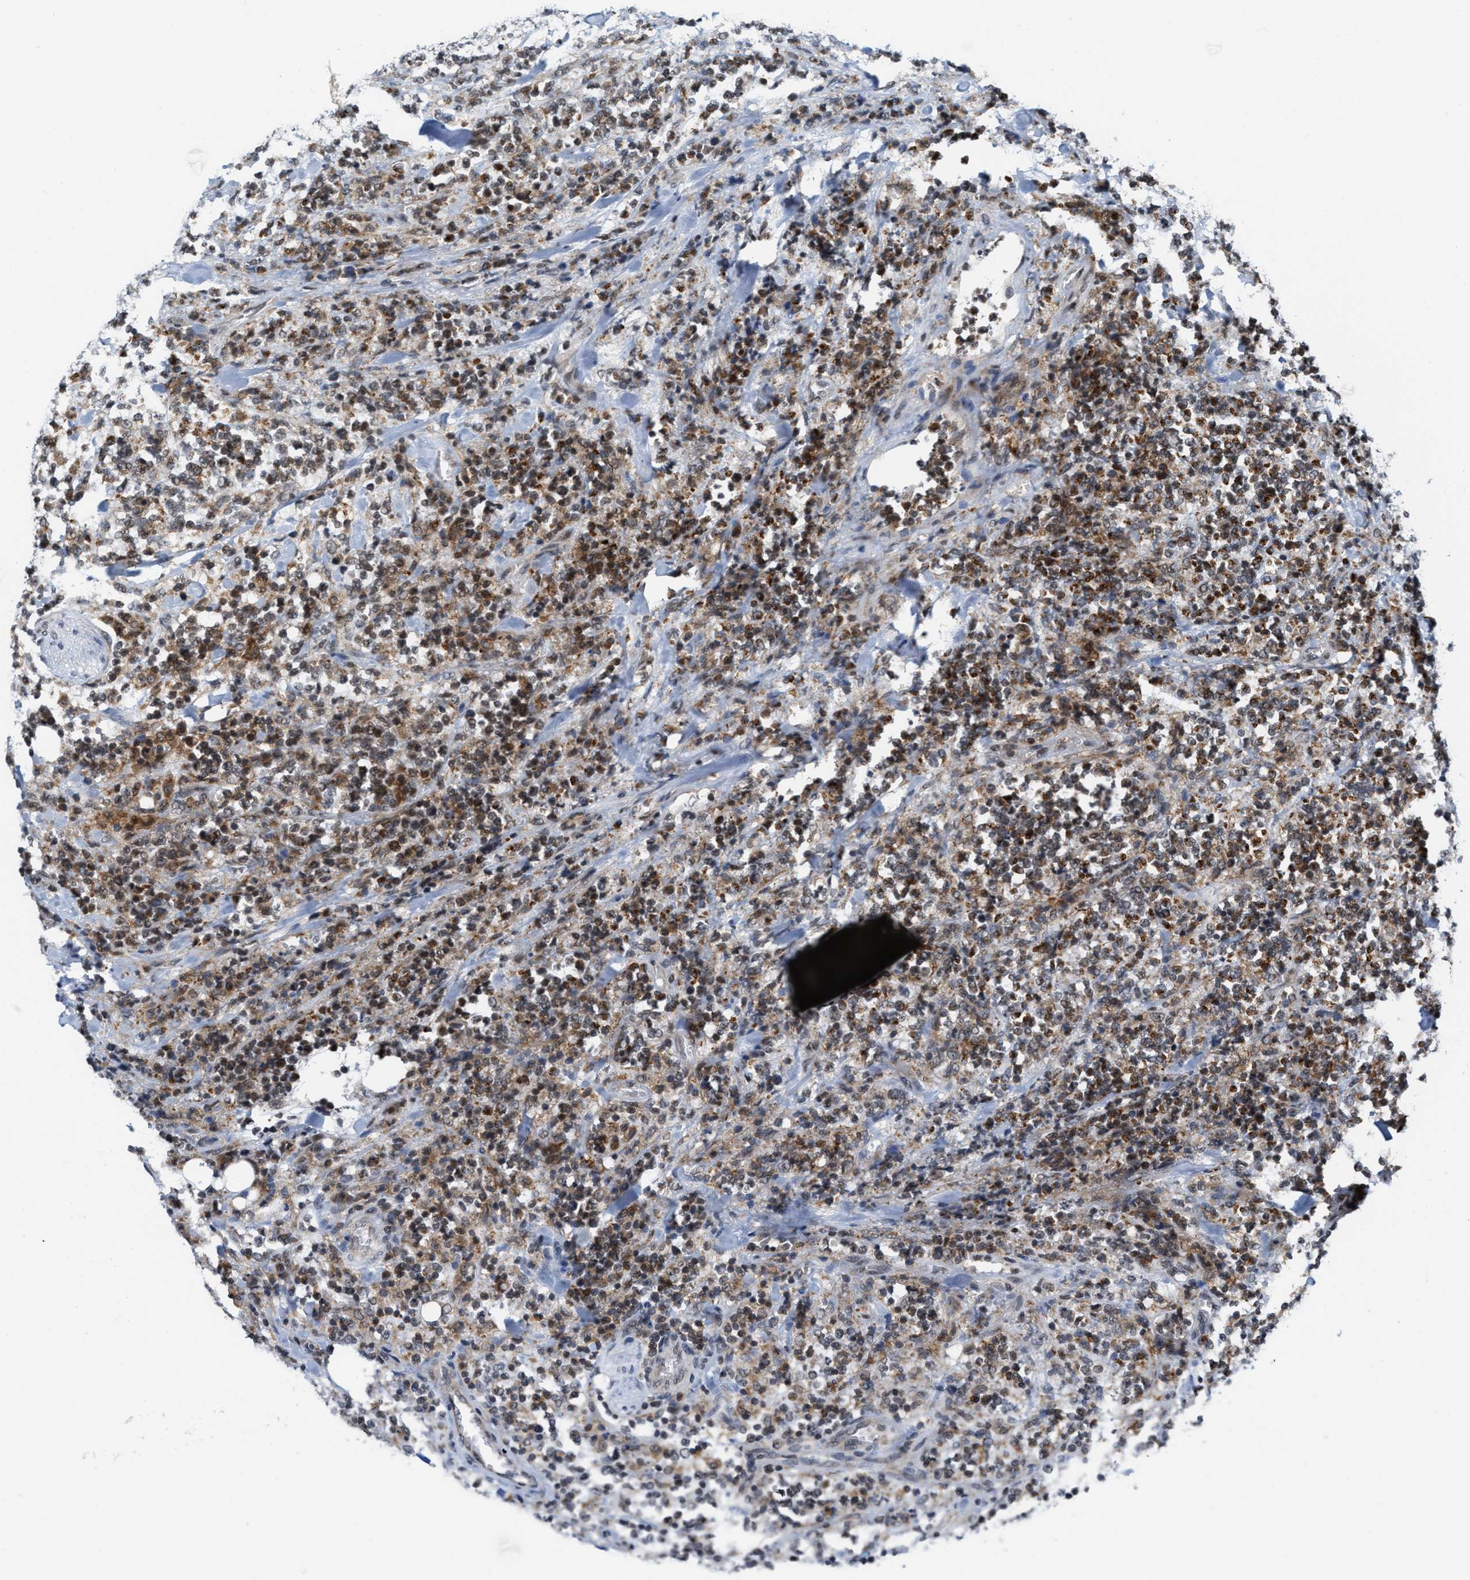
{"staining": {"intensity": "moderate", "quantity": "25%-75%", "location": "cytoplasmic/membranous,nuclear"}, "tissue": "lymphoma", "cell_type": "Tumor cells", "image_type": "cancer", "snomed": [{"axis": "morphology", "description": "Malignant lymphoma, non-Hodgkin's type, High grade"}, {"axis": "topography", "description": "Soft tissue"}], "caption": "Brown immunohistochemical staining in human malignant lymphoma, non-Hodgkin's type (high-grade) shows moderate cytoplasmic/membranous and nuclear expression in approximately 25%-75% of tumor cells. (Stains: DAB in brown, nuclei in blue, Microscopy: brightfield microscopy at high magnification).", "gene": "ANKRD6", "patient": {"sex": "male", "age": 18}}